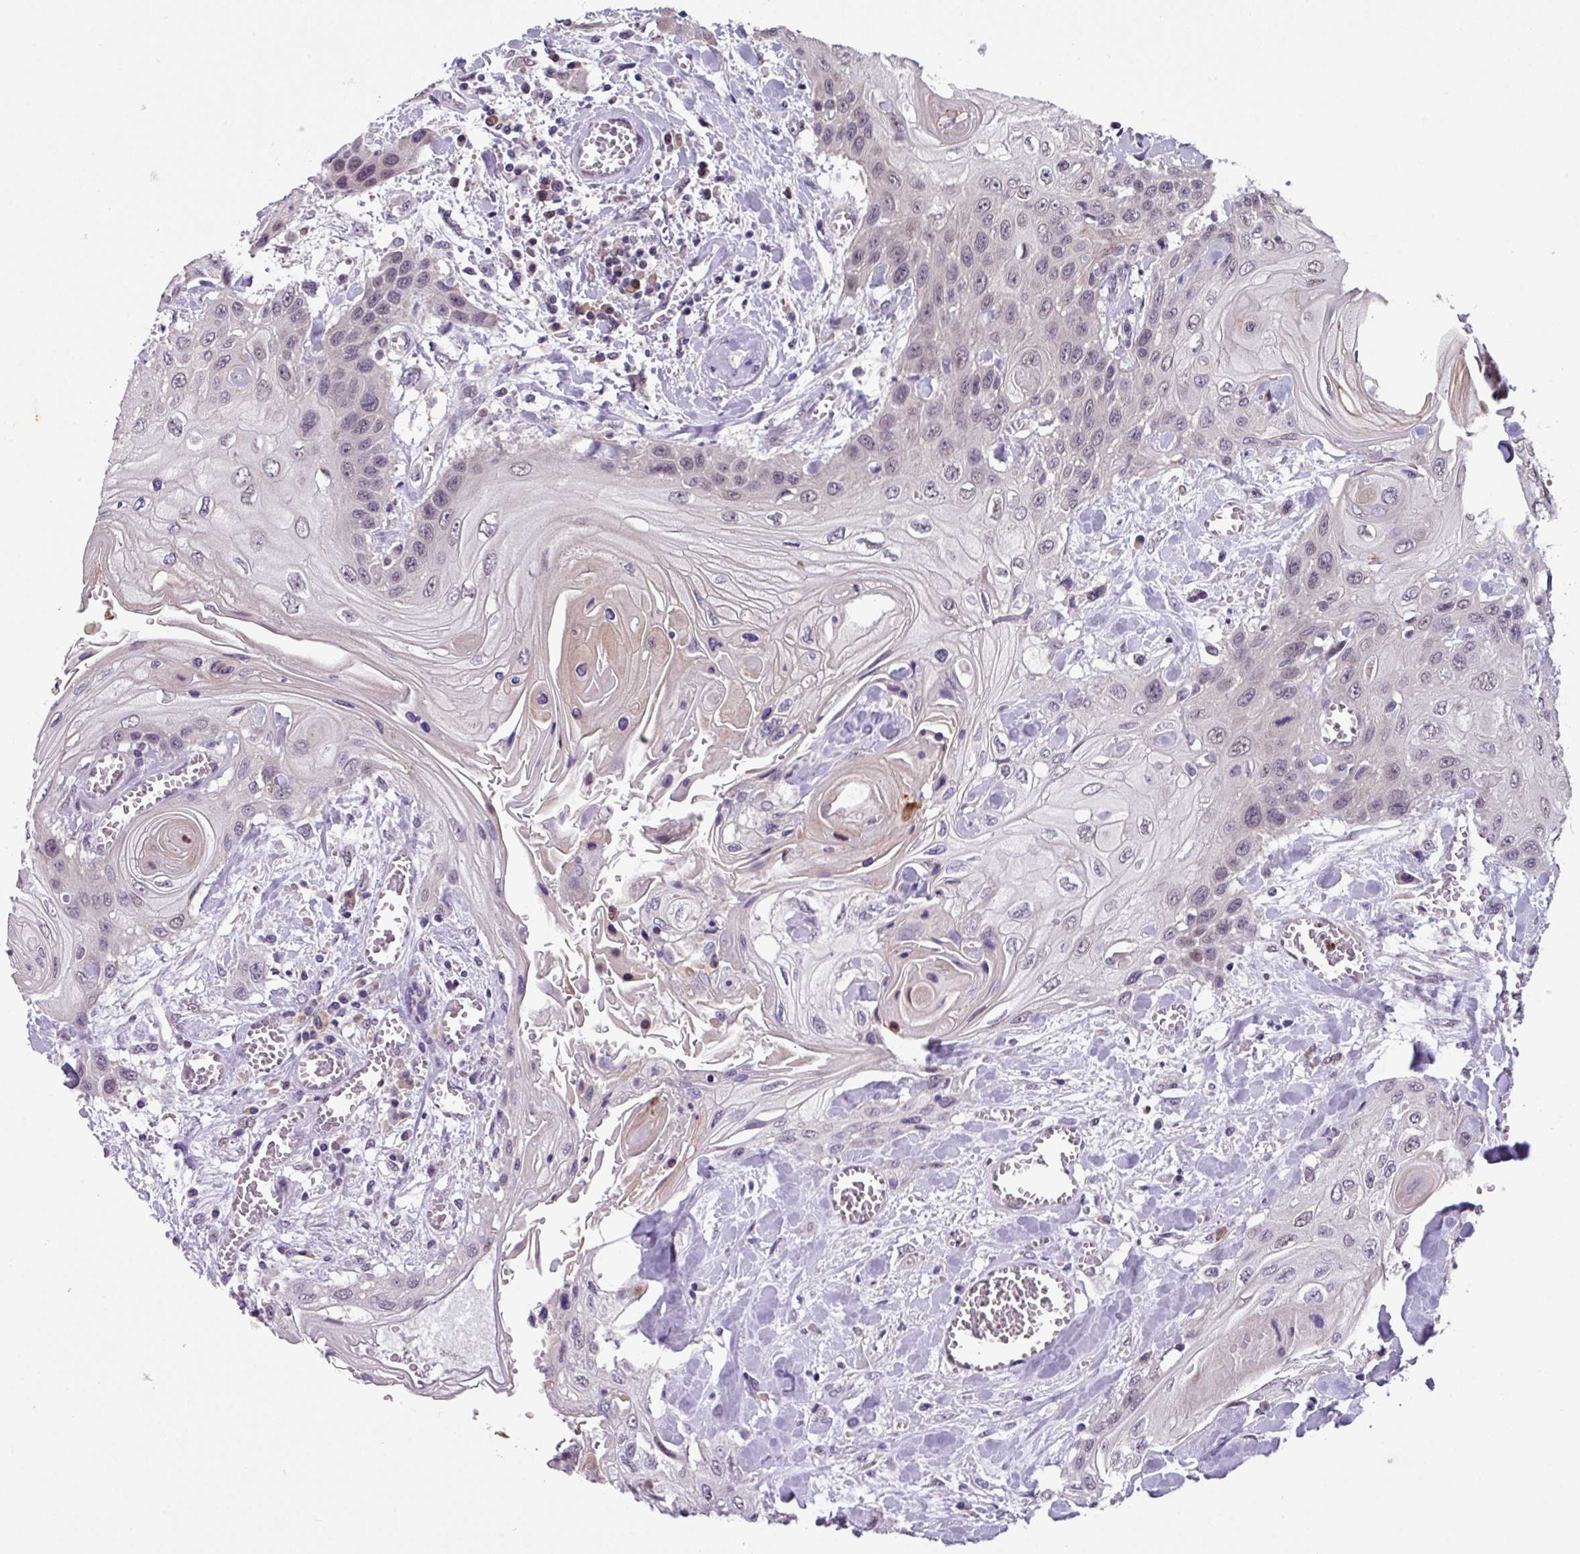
{"staining": {"intensity": "weak", "quantity": "<25%", "location": "nuclear"}, "tissue": "head and neck cancer", "cell_type": "Tumor cells", "image_type": "cancer", "snomed": [{"axis": "morphology", "description": "Squamous cell carcinoma, NOS"}, {"axis": "topography", "description": "Head-Neck"}], "caption": "Tumor cells show no significant staining in head and neck squamous cell carcinoma.", "gene": "ZFP3", "patient": {"sex": "female", "age": 43}}